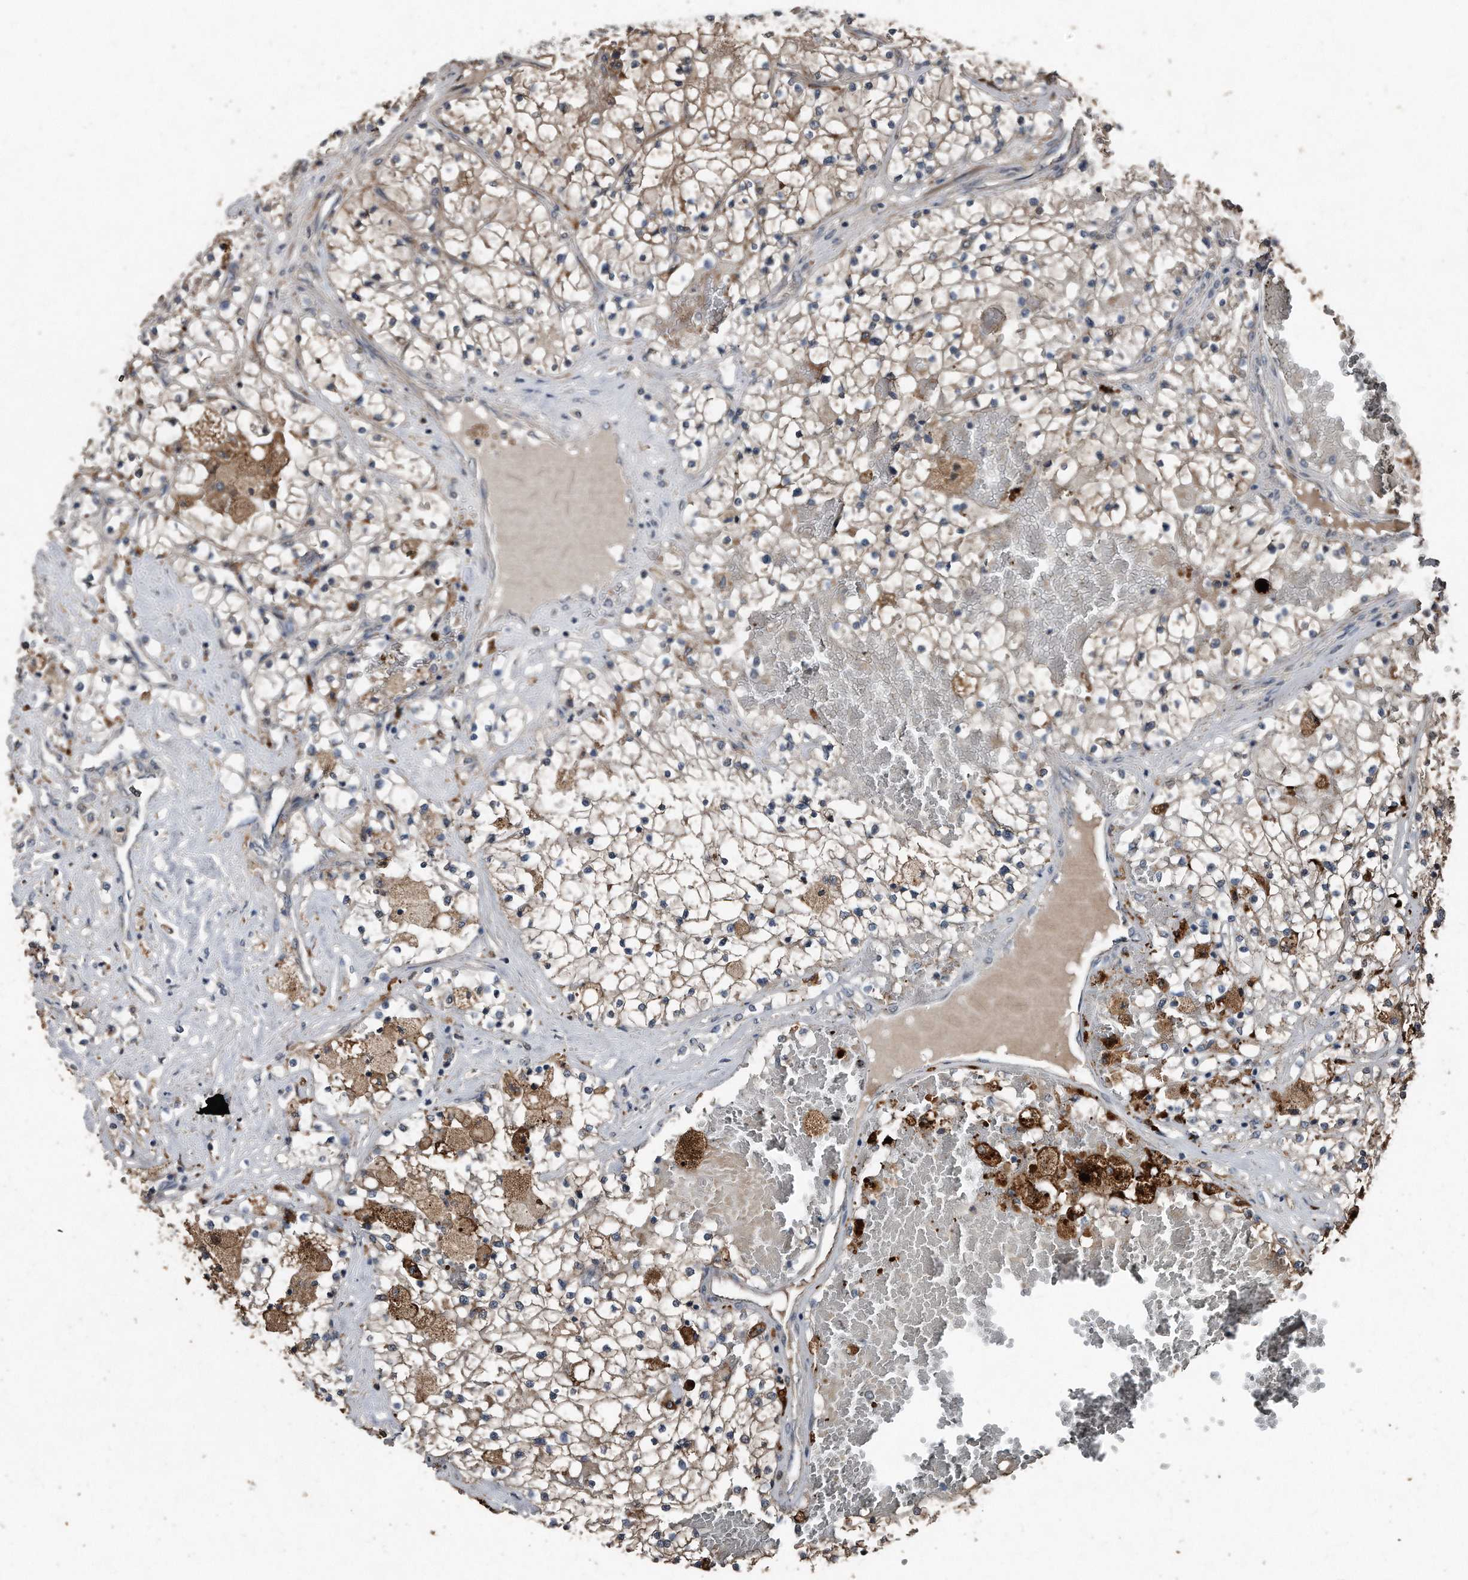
{"staining": {"intensity": "moderate", "quantity": "25%-75%", "location": "cytoplasmic/membranous"}, "tissue": "renal cancer", "cell_type": "Tumor cells", "image_type": "cancer", "snomed": [{"axis": "morphology", "description": "Normal tissue, NOS"}, {"axis": "morphology", "description": "Adenocarcinoma, NOS"}, {"axis": "topography", "description": "Kidney"}], "caption": "This is an image of IHC staining of renal cancer (adenocarcinoma), which shows moderate expression in the cytoplasmic/membranous of tumor cells.", "gene": "ANKRD10", "patient": {"sex": "male", "age": 68}}